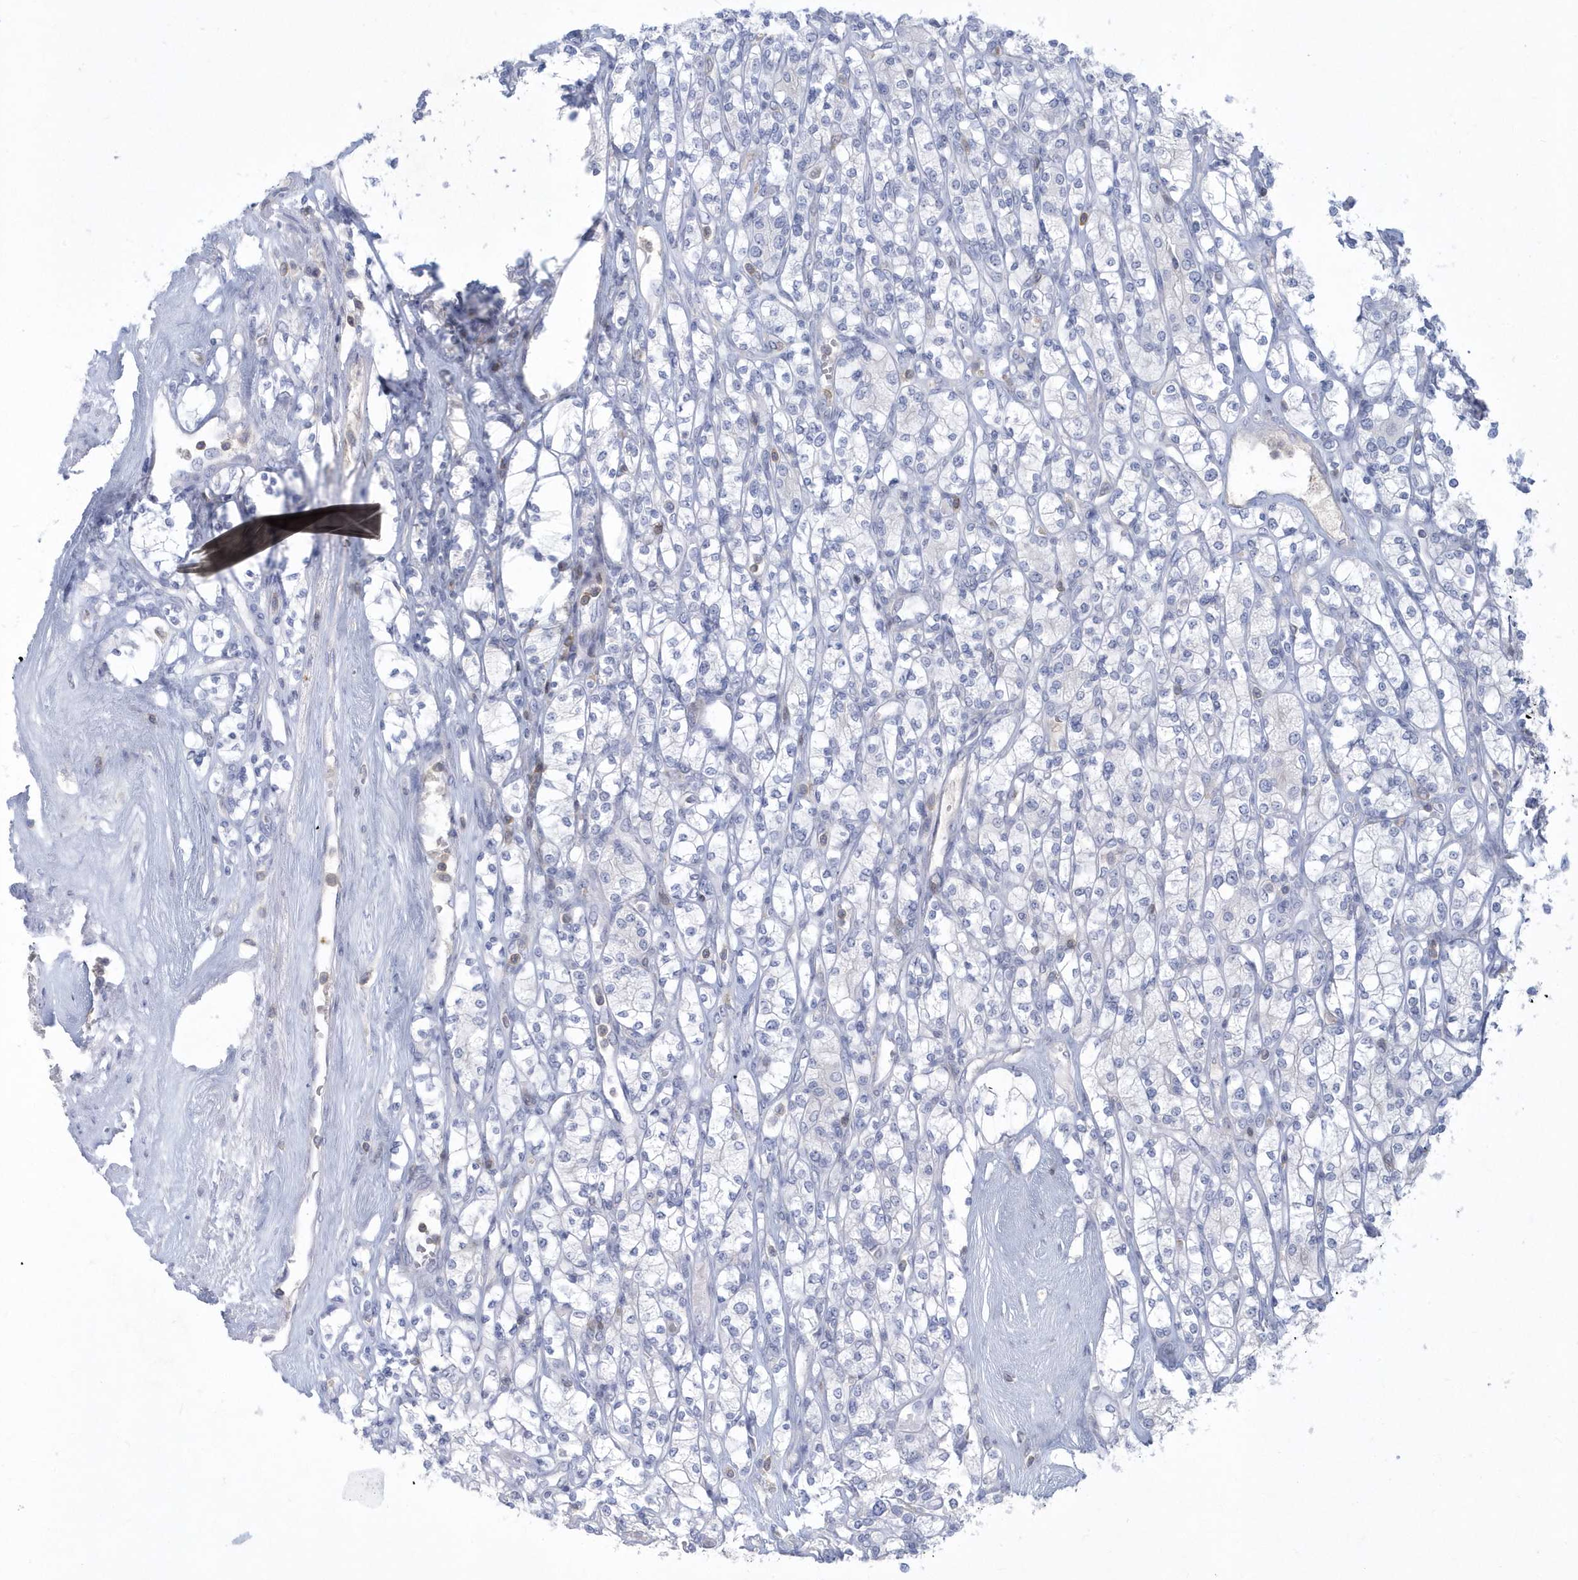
{"staining": {"intensity": "negative", "quantity": "none", "location": "none"}, "tissue": "renal cancer", "cell_type": "Tumor cells", "image_type": "cancer", "snomed": [{"axis": "morphology", "description": "Adenocarcinoma, NOS"}, {"axis": "topography", "description": "Kidney"}], "caption": "Tumor cells show no significant expression in renal cancer. The staining was performed using DAB (3,3'-diaminobenzidine) to visualize the protein expression in brown, while the nuclei were stained in blue with hematoxylin (Magnification: 20x).", "gene": "PSD4", "patient": {"sex": "male", "age": 77}}